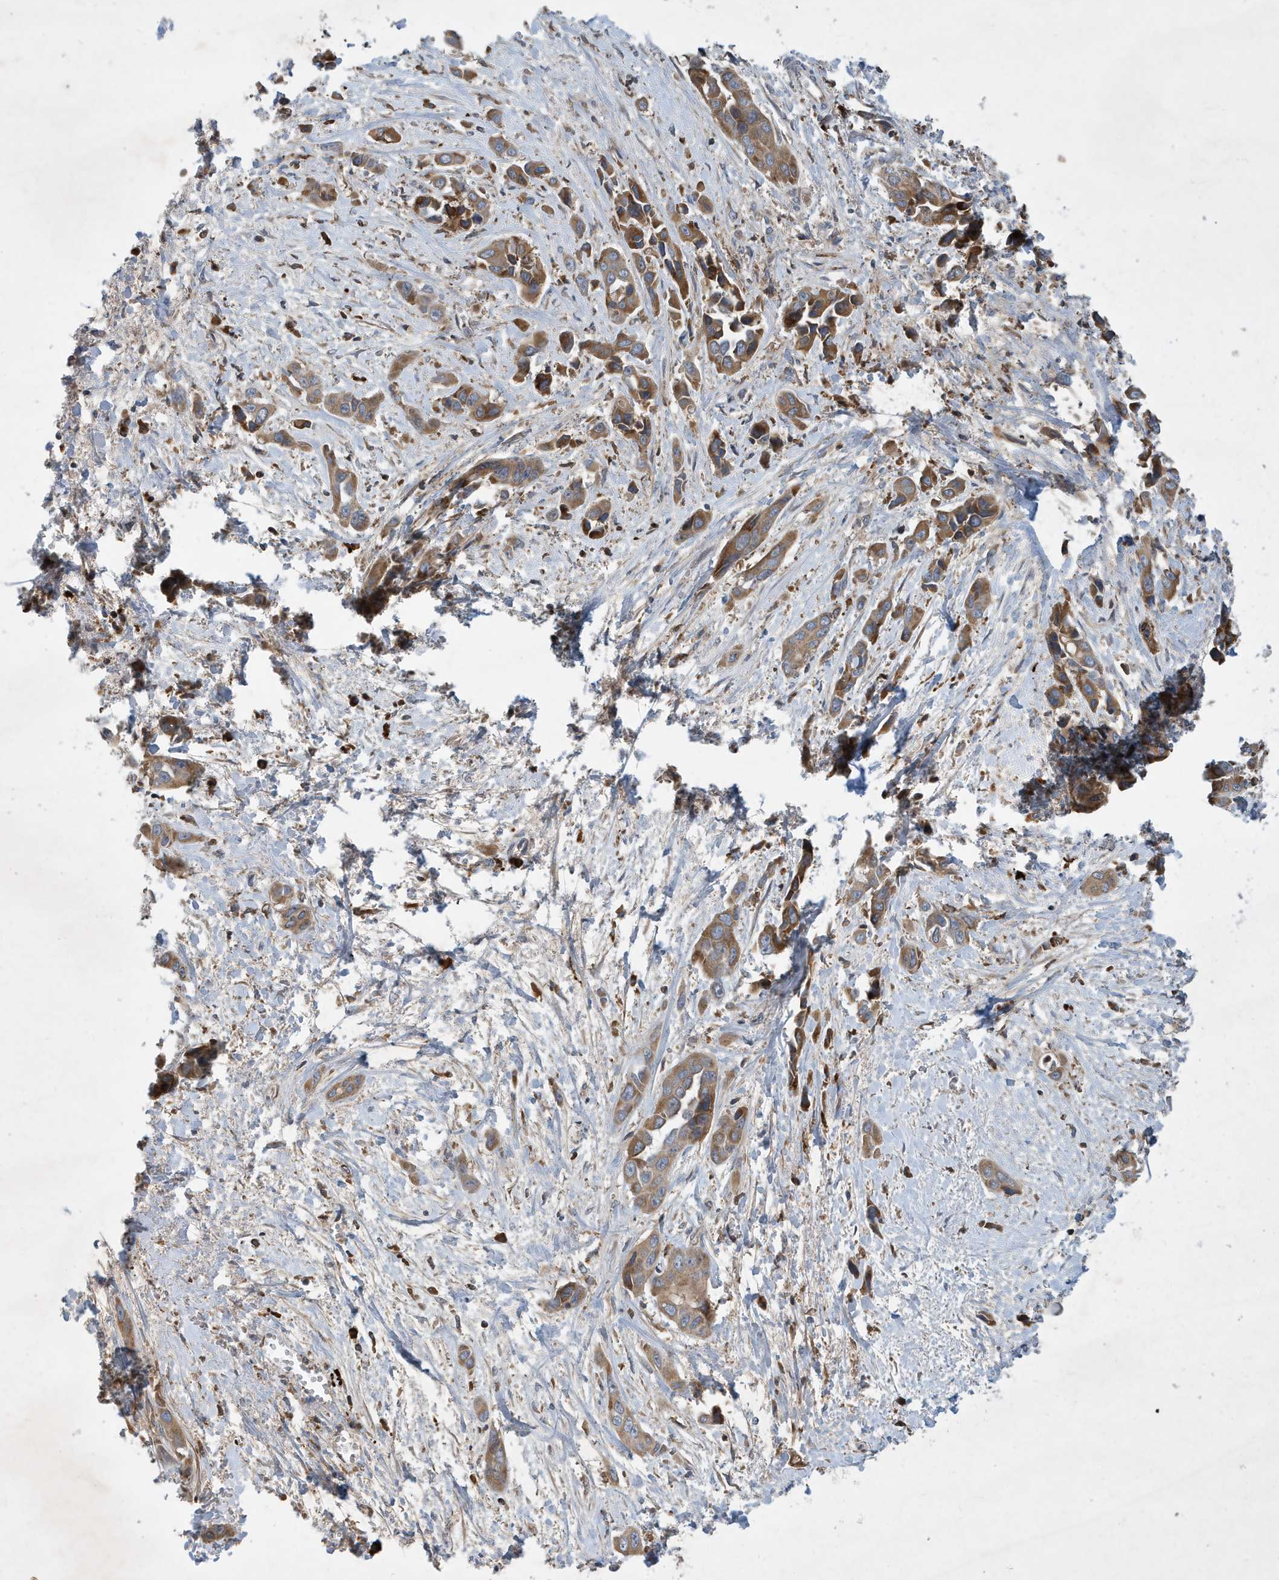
{"staining": {"intensity": "moderate", "quantity": ">75%", "location": "cytoplasmic/membranous"}, "tissue": "liver cancer", "cell_type": "Tumor cells", "image_type": "cancer", "snomed": [{"axis": "morphology", "description": "Cholangiocarcinoma"}, {"axis": "topography", "description": "Liver"}], "caption": "IHC of human cholangiocarcinoma (liver) exhibits medium levels of moderate cytoplasmic/membranous expression in approximately >75% of tumor cells. The staining is performed using DAB (3,3'-diaminobenzidine) brown chromogen to label protein expression. The nuclei are counter-stained blue using hematoxylin.", "gene": "STK19", "patient": {"sex": "female", "age": 52}}